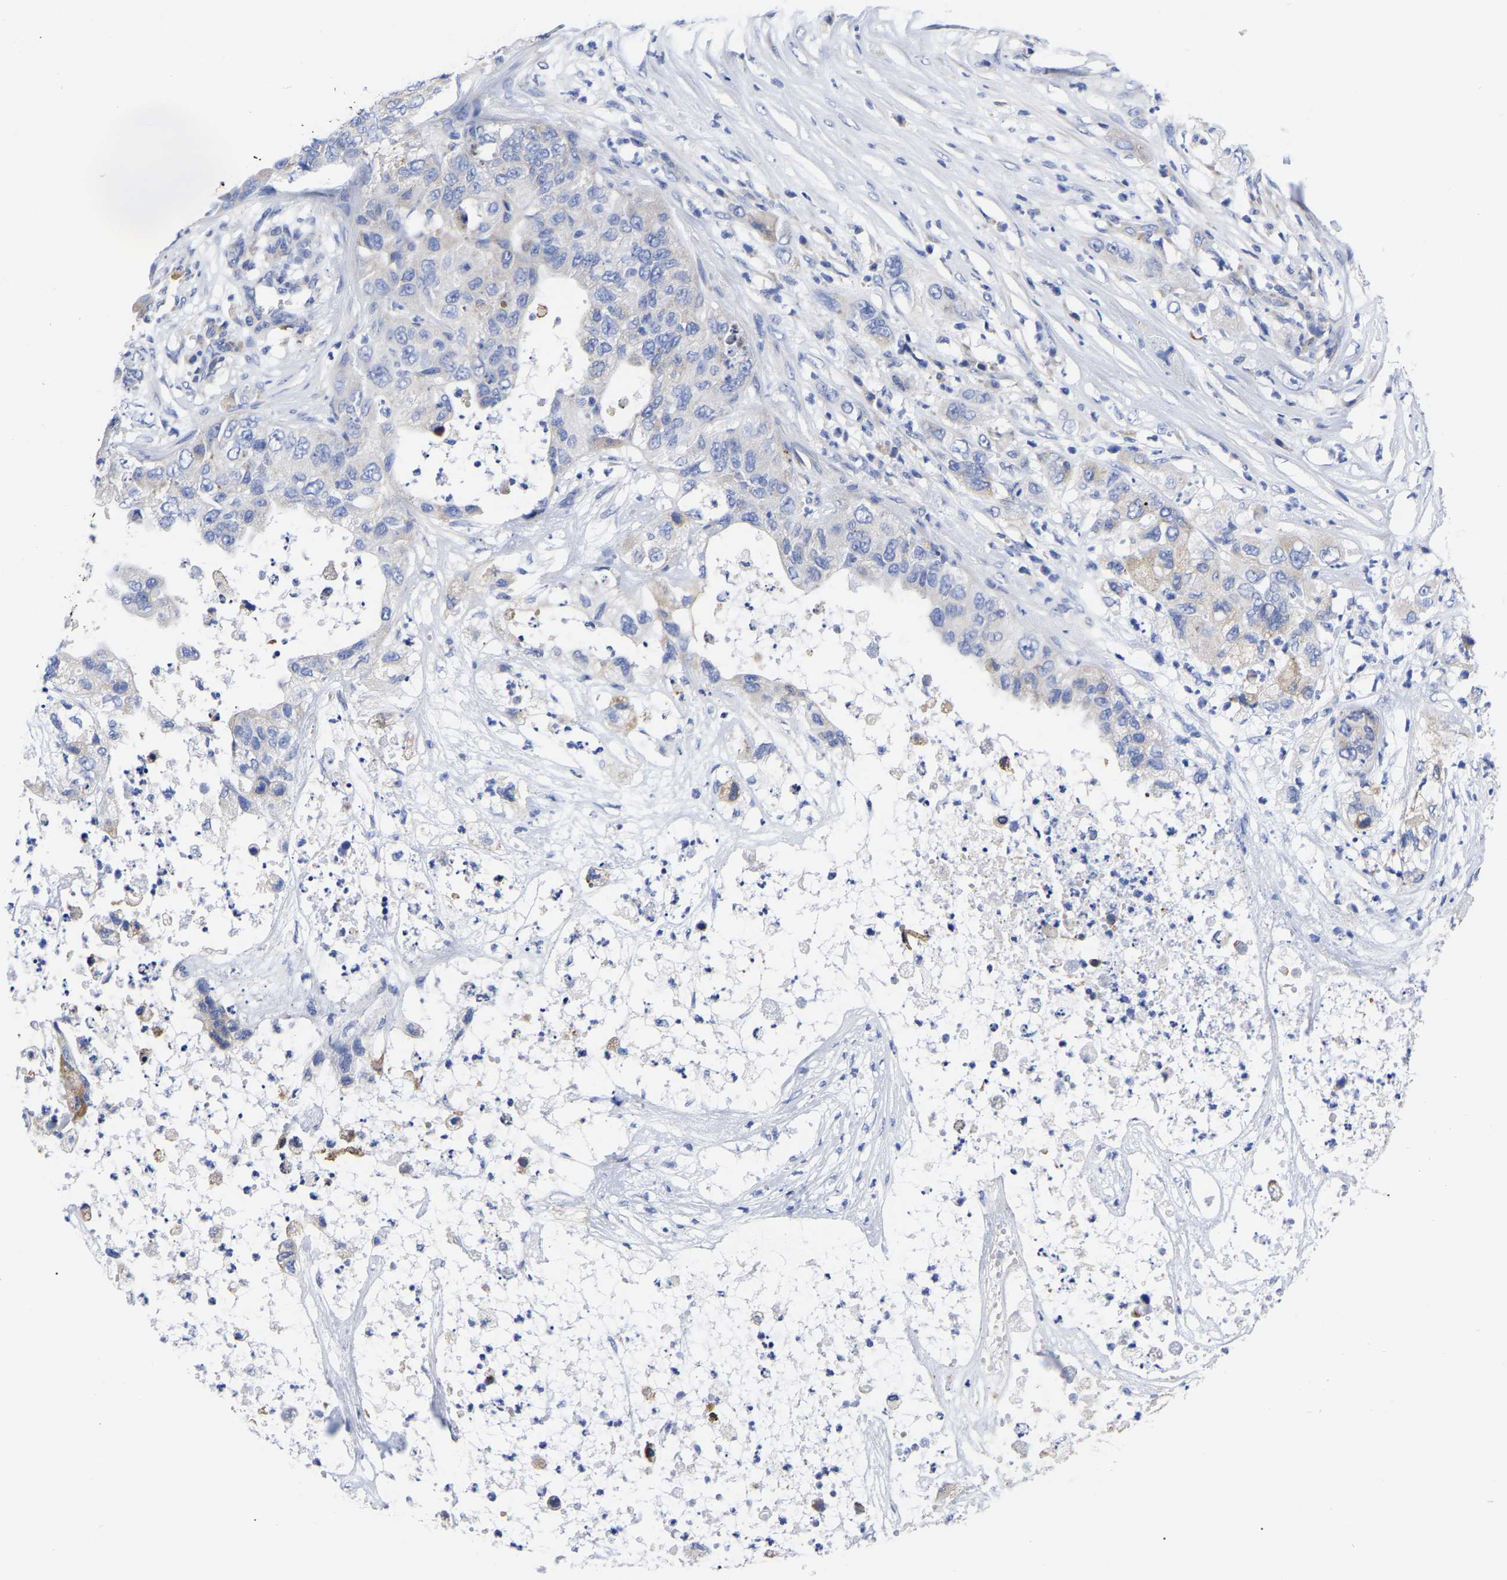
{"staining": {"intensity": "negative", "quantity": "none", "location": "none"}, "tissue": "pancreatic cancer", "cell_type": "Tumor cells", "image_type": "cancer", "snomed": [{"axis": "morphology", "description": "Adenocarcinoma, NOS"}, {"axis": "topography", "description": "Pancreas"}], "caption": "Immunohistochemistry micrograph of neoplastic tissue: pancreatic adenocarcinoma stained with DAB (3,3'-diaminobenzidine) shows no significant protein positivity in tumor cells.", "gene": "CFAP298", "patient": {"sex": "female", "age": 78}}